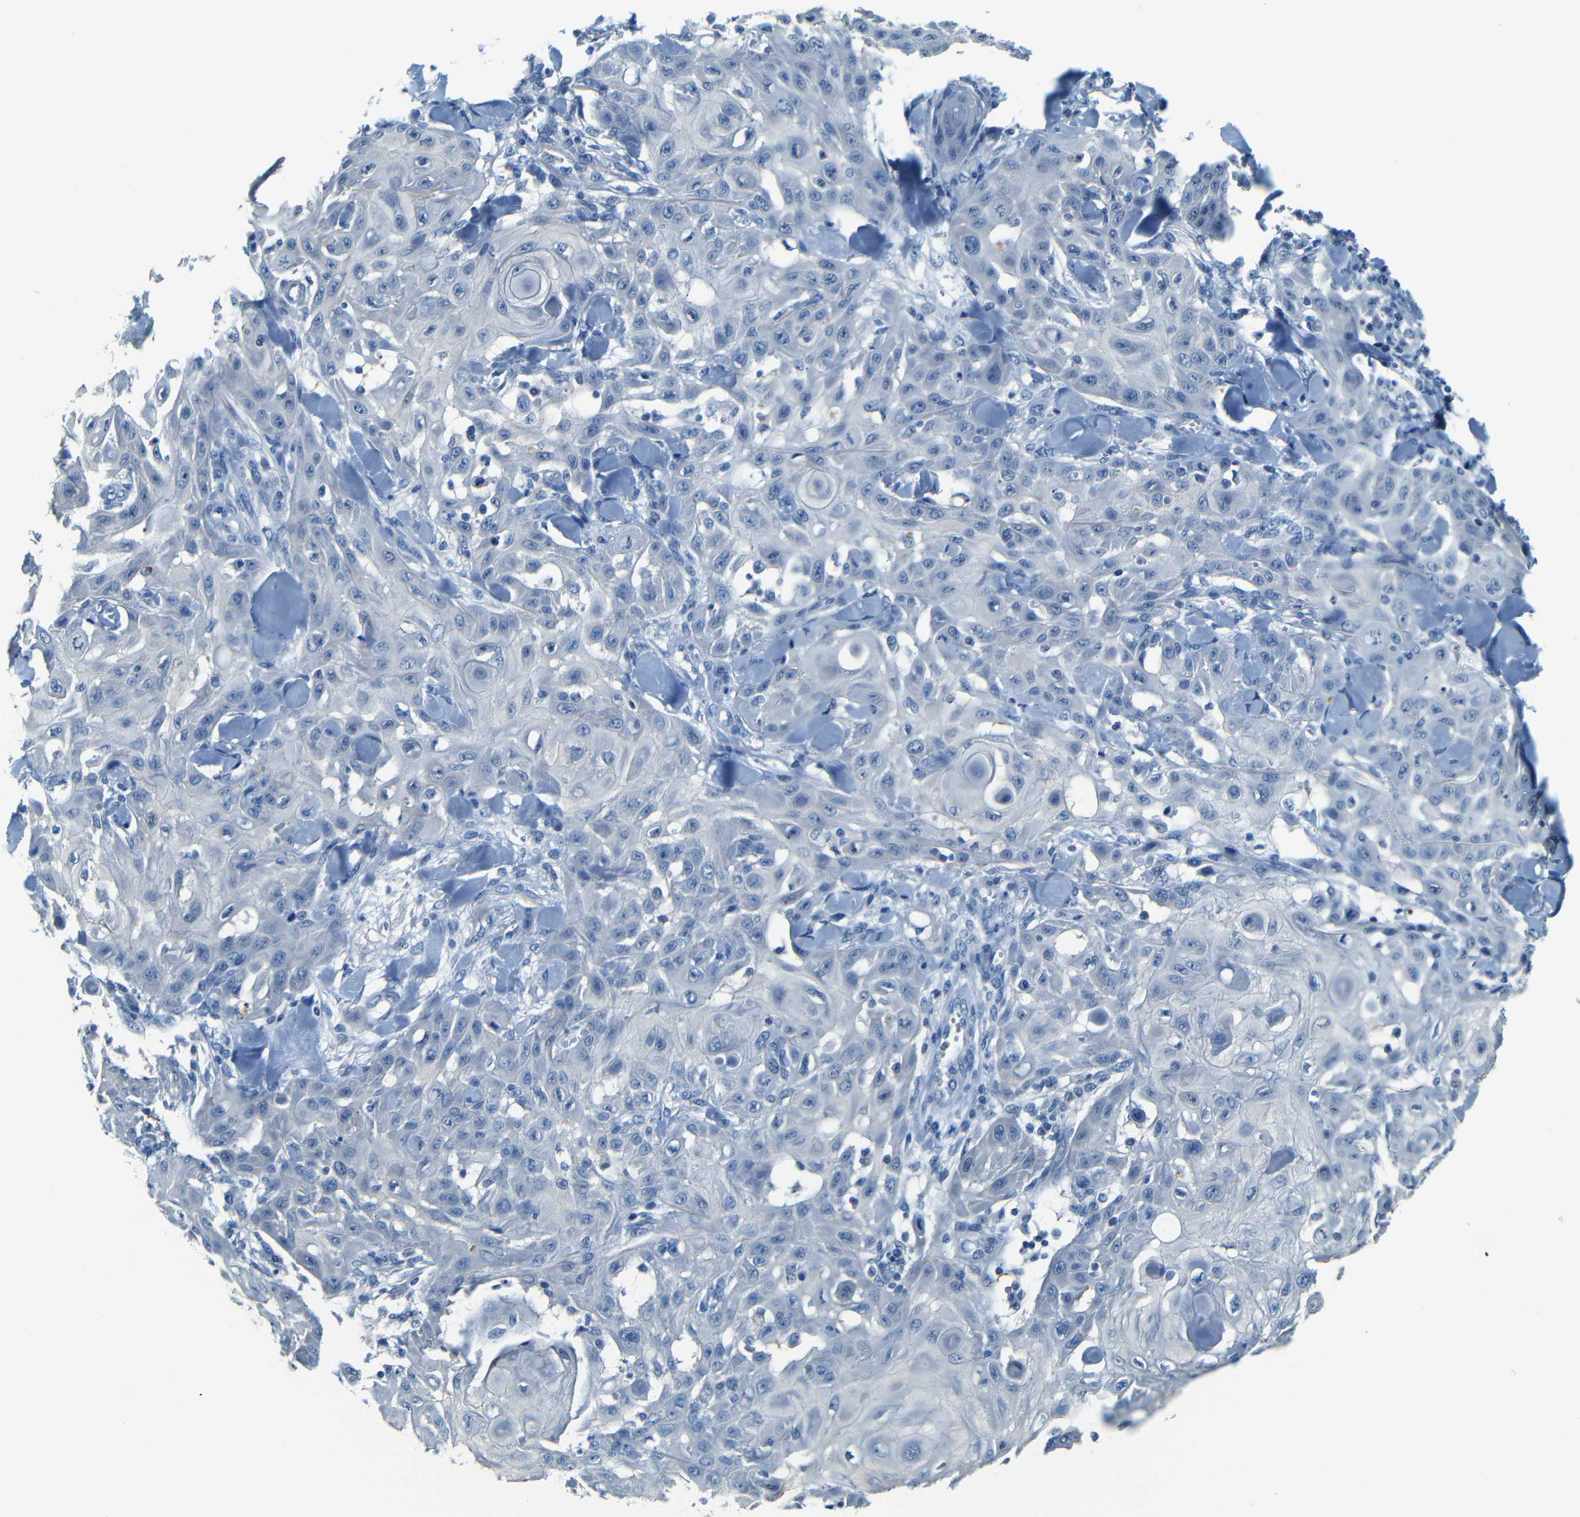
{"staining": {"intensity": "negative", "quantity": "none", "location": "none"}, "tissue": "skin cancer", "cell_type": "Tumor cells", "image_type": "cancer", "snomed": [{"axis": "morphology", "description": "Squamous cell carcinoma, NOS"}, {"axis": "topography", "description": "Skin"}], "caption": "The image displays no staining of tumor cells in skin cancer. The staining was performed using DAB to visualize the protein expression in brown, while the nuclei were stained in blue with hematoxylin (Magnification: 20x).", "gene": "ZMAT1", "patient": {"sex": "male", "age": 24}}